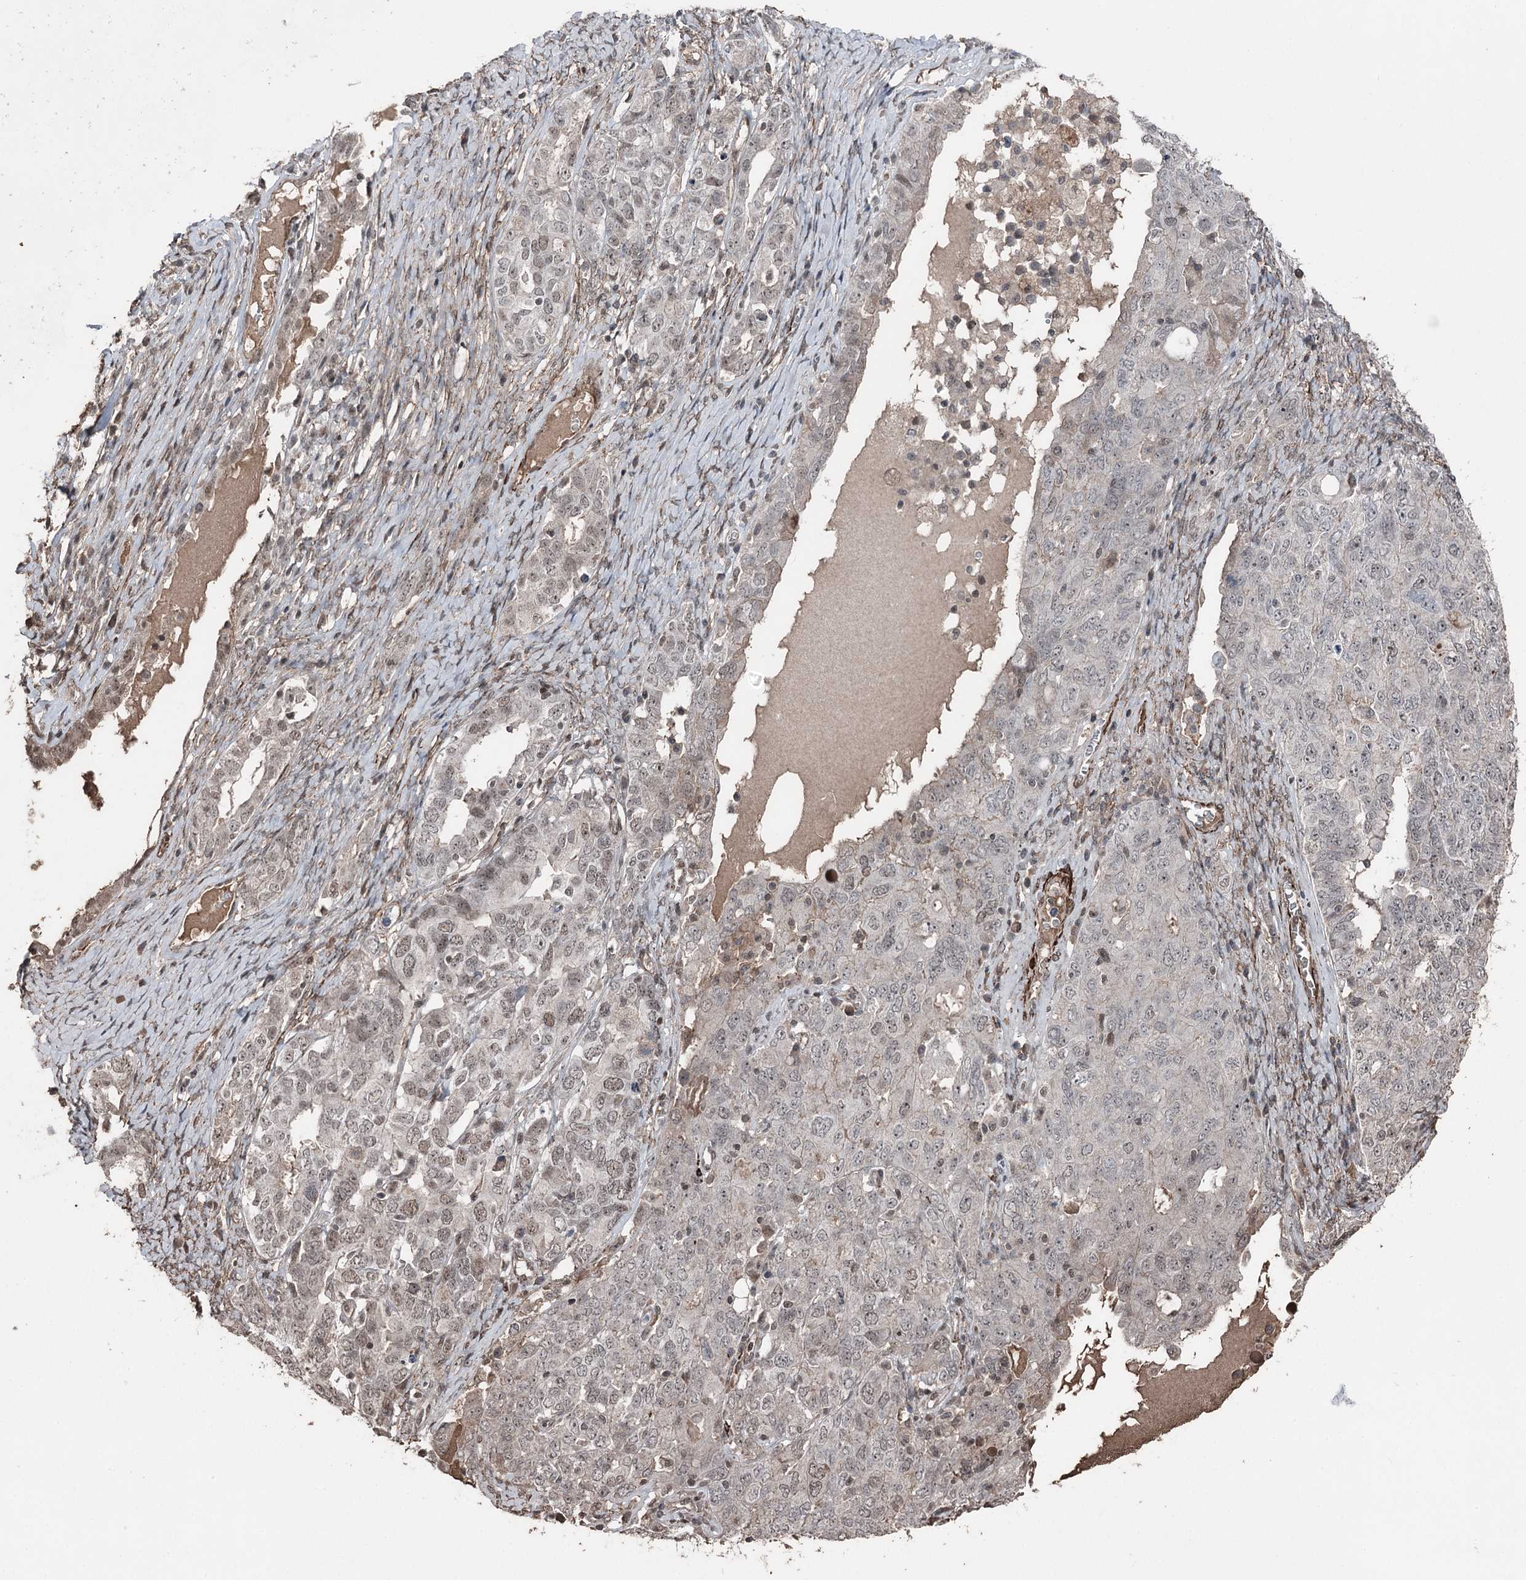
{"staining": {"intensity": "weak", "quantity": "<25%", "location": "nuclear"}, "tissue": "ovarian cancer", "cell_type": "Tumor cells", "image_type": "cancer", "snomed": [{"axis": "morphology", "description": "Carcinoma, endometroid"}, {"axis": "topography", "description": "Ovary"}], "caption": "Ovarian cancer (endometroid carcinoma) was stained to show a protein in brown. There is no significant positivity in tumor cells.", "gene": "CCDC82", "patient": {"sex": "female", "age": 62}}